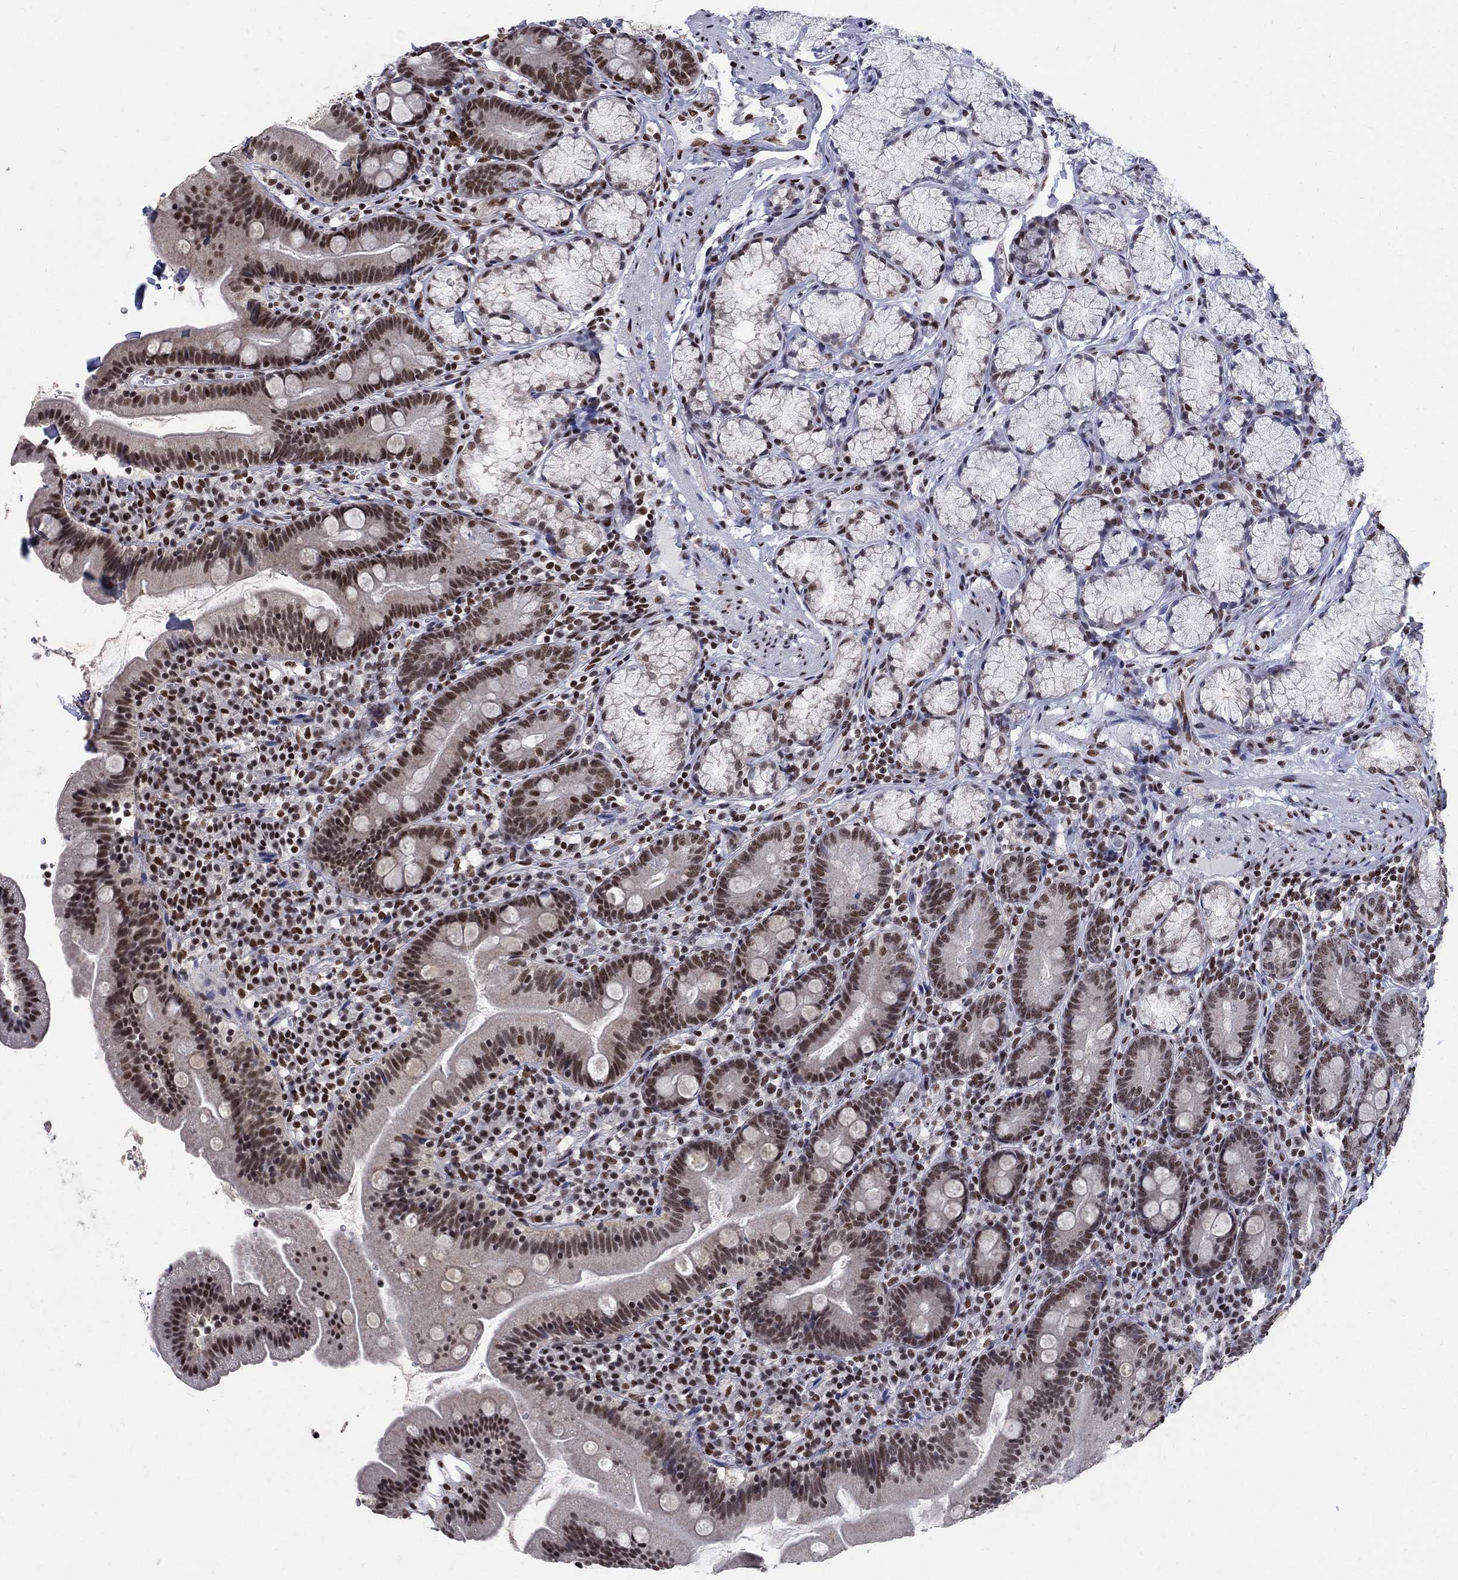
{"staining": {"intensity": "strong", "quantity": "<25%", "location": "nuclear"}, "tissue": "duodenum", "cell_type": "Glandular cells", "image_type": "normal", "snomed": [{"axis": "morphology", "description": "Normal tissue, NOS"}, {"axis": "topography", "description": "Duodenum"}], "caption": "The histopathology image shows a brown stain indicating the presence of a protein in the nuclear of glandular cells in duodenum. Using DAB (3,3'-diaminobenzidine) (brown) and hematoxylin (blue) stains, captured at high magnification using brightfield microscopy.", "gene": "FBXO16", "patient": {"sex": "female", "age": 67}}